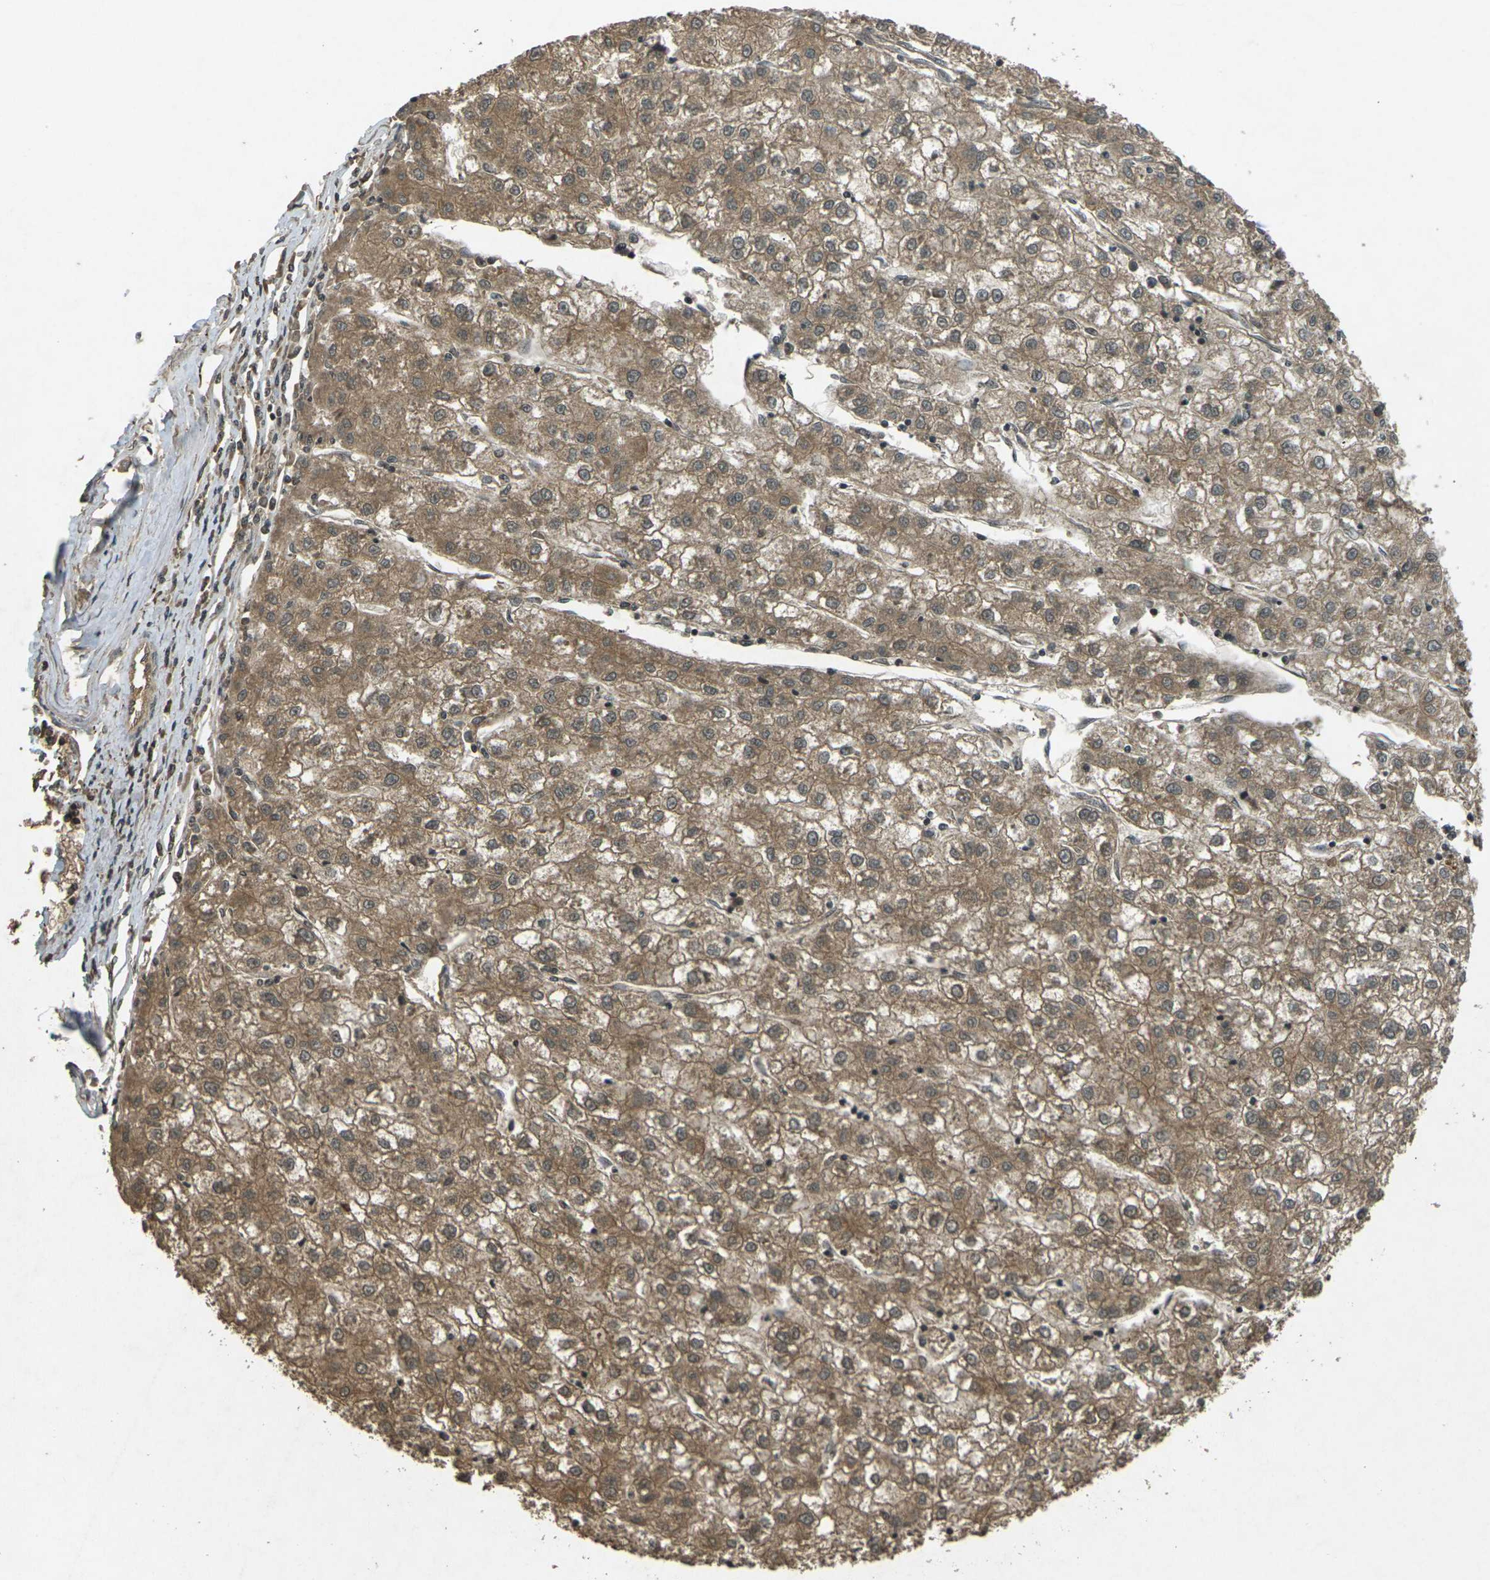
{"staining": {"intensity": "moderate", "quantity": ">75%", "location": "cytoplasmic/membranous"}, "tissue": "liver cancer", "cell_type": "Tumor cells", "image_type": "cancer", "snomed": [{"axis": "morphology", "description": "Carcinoma, Hepatocellular, NOS"}, {"axis": "topography", "description": "Liver"}], "caption": "Immunohistochemical staining of human hepatocellular carcinoma (liver) exhibits moderate cytoplasmic/membranous protein positivity in about >75% of tumor cells.", "gene": "TAP1", "patient": {"sex": "male", "age": 72}}